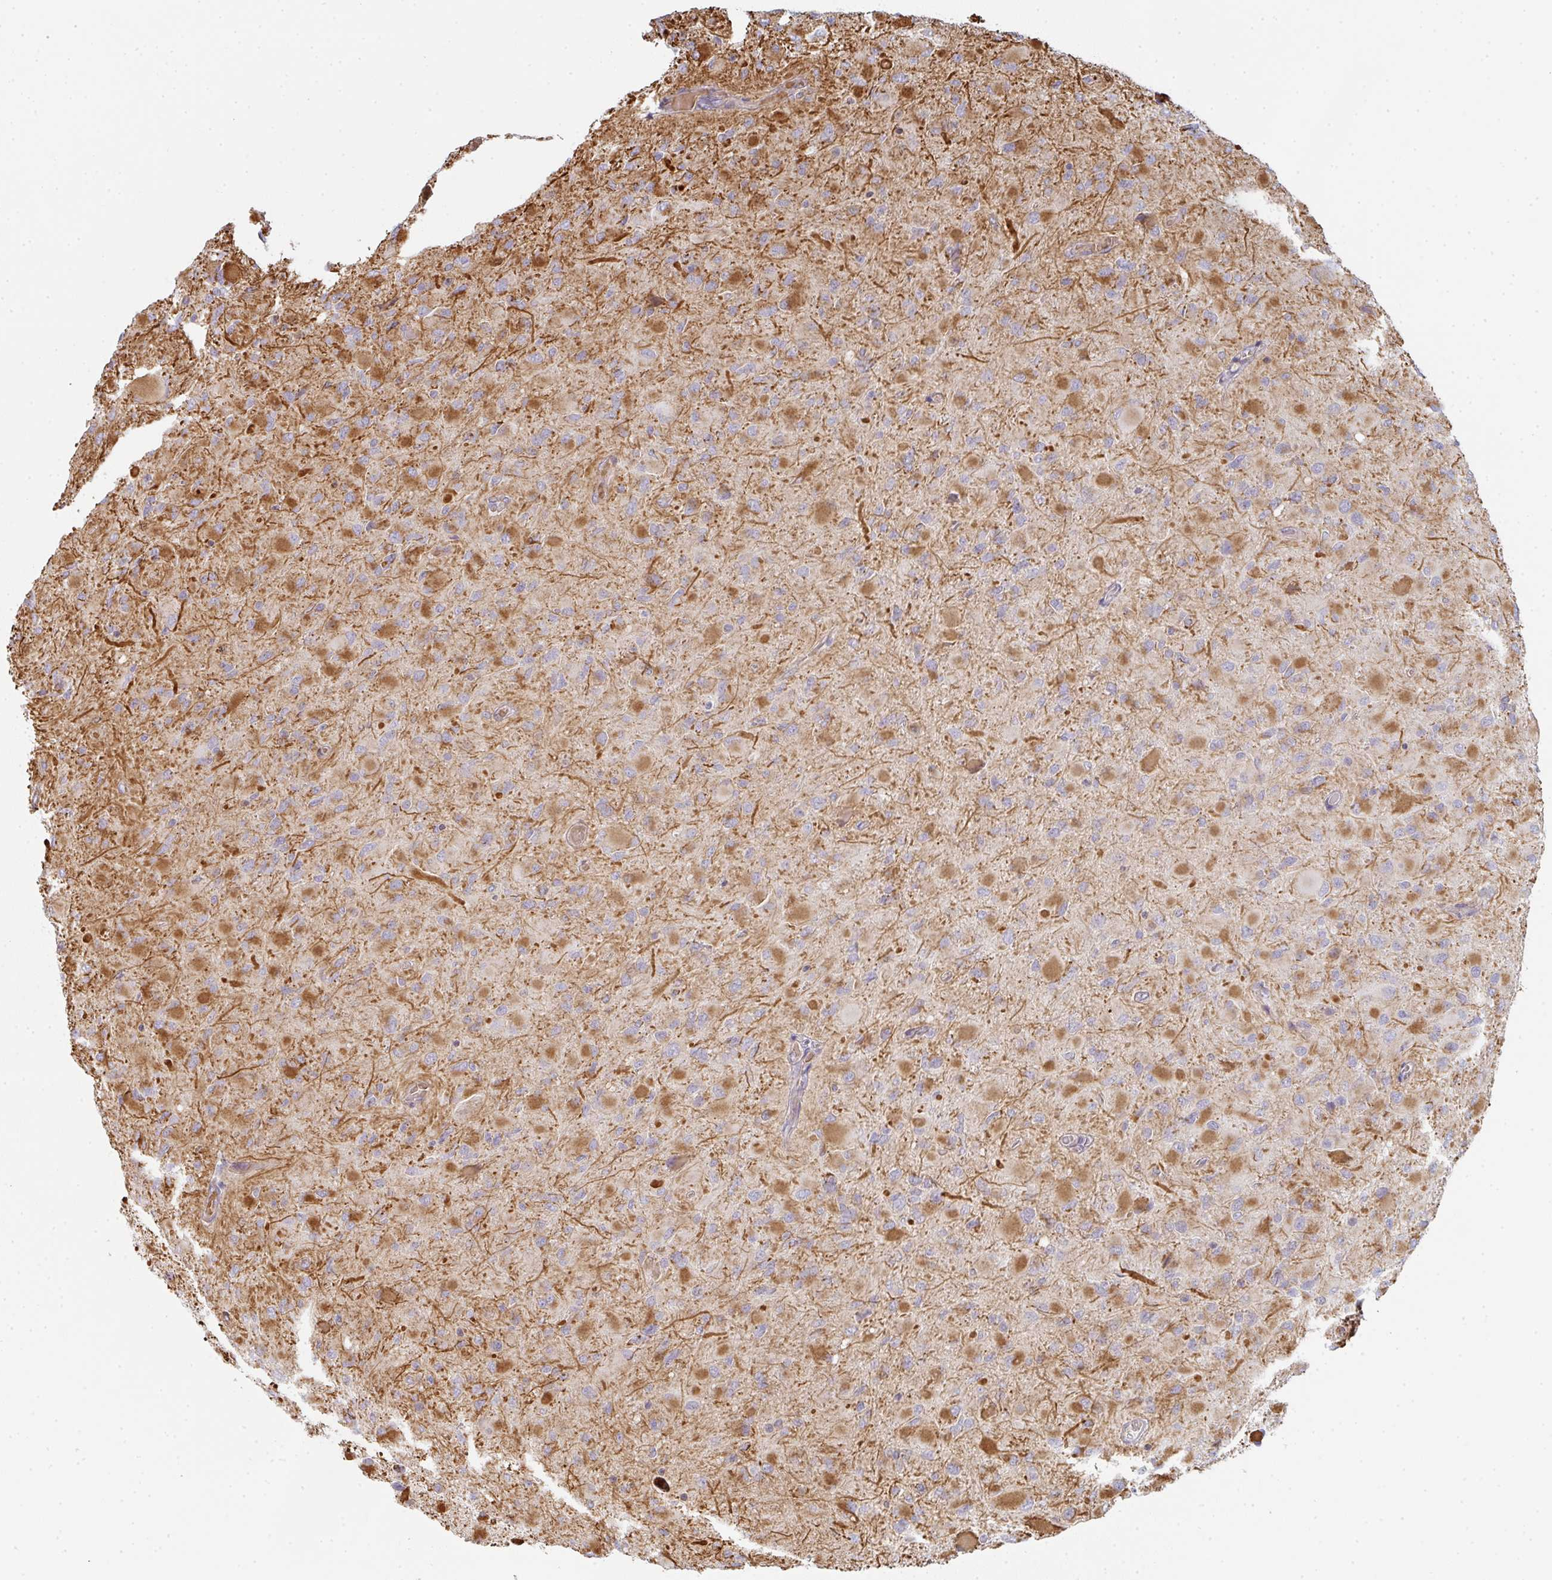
{"staining": {"intensity": "moderate", "quantity": "25%-75%", "location": "cytoplasmic/membranous"}, "tissue": "glioma", "cell_type": "Tumor cells", "image_type": "cancer", "snomed": [{"axis": "morphology", "description": "Glioma, malignant, High grade"}, {"axis": "topography", "description": "Cerebral cortex"}], "caption": "This is an image of immunohistochemistry staining of glioma, which shows moderate positivity in the cytoplasmic/membranous of tumor cells.", "gene": "ZNF526", "patient": {"sex": "female", "age": 36}}